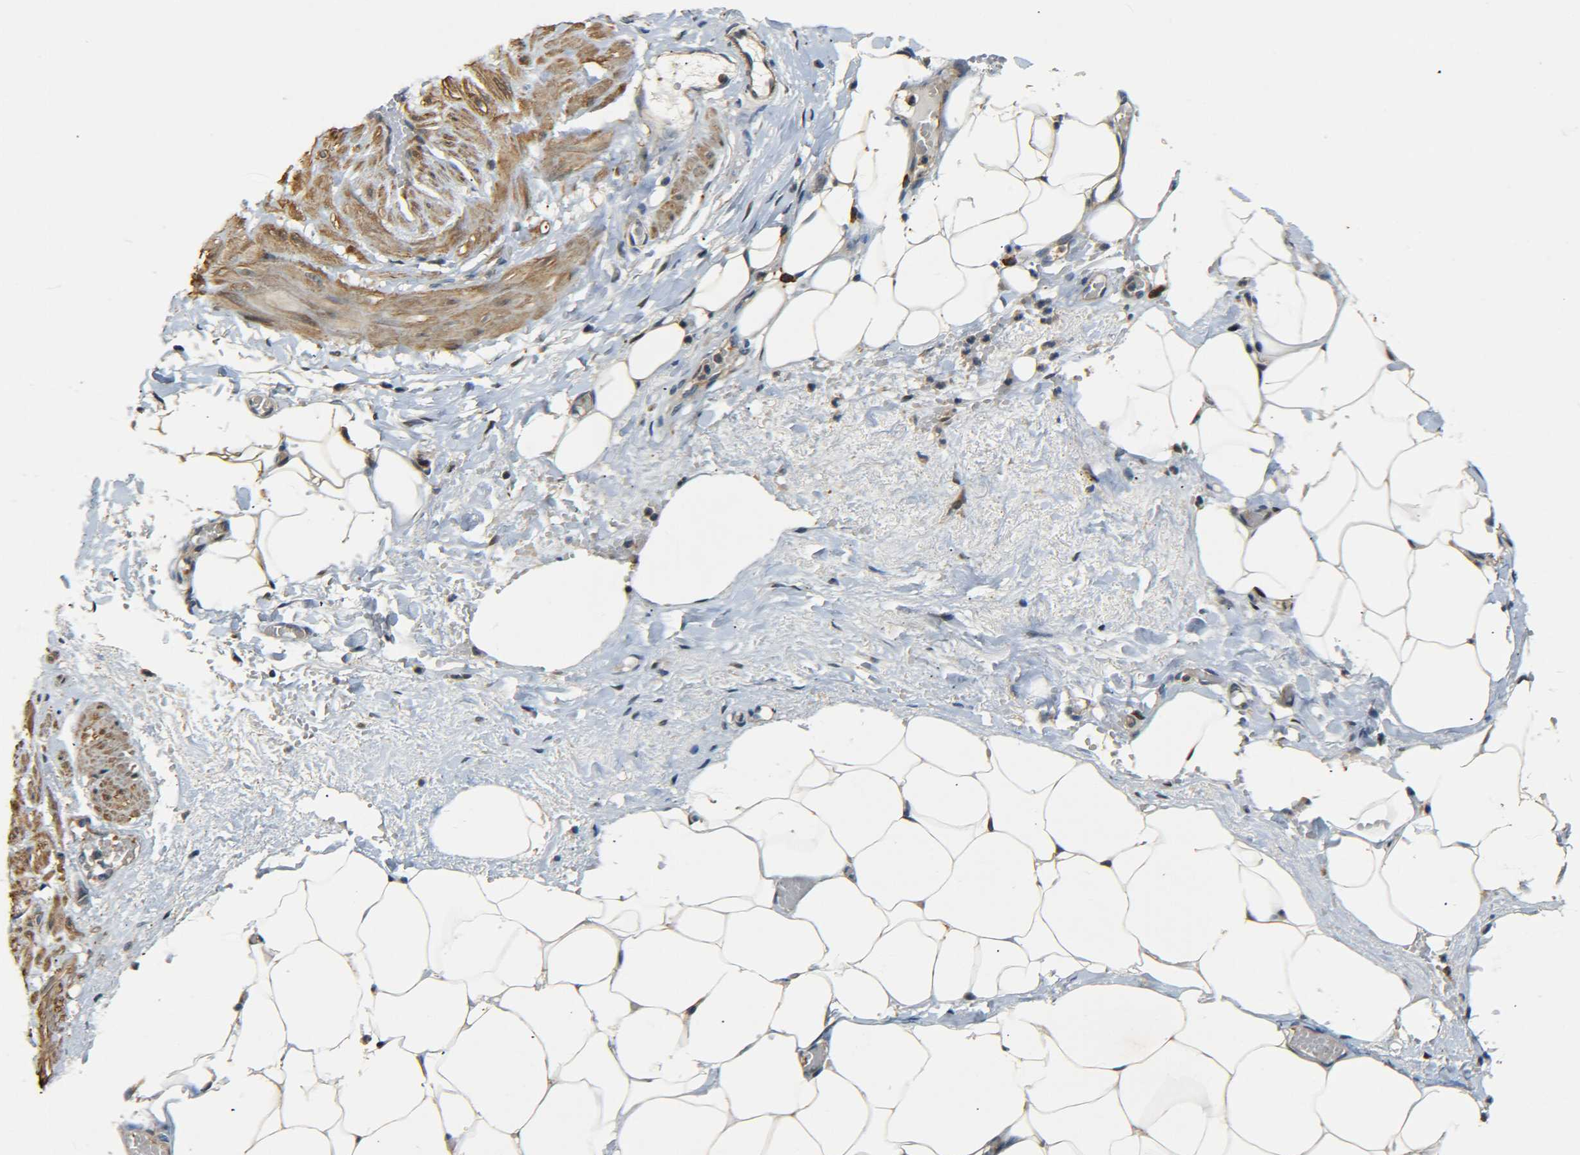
{"staining": {"intensity": "moderate", "quantity": "<25%", "location": "cytoplasmic/membranous"}, "tissue": "adipose tissue", "cell_type": "Adipocytes", "image_type": "normal", "snomed": [{"axis": "morphology", "description": "Normal tissue, NOS"}, {"axis": "topography", "description": "Soft tissue"}, {"axis": "topography", "description": "Vascular tissue"}], "caption": "Immunohistochemistry staining of unremarkable adipose tissue, which shows low levels of moderate cytoplasmic/membranous staining in approximately <25% of adipocytes indicating moderate cytoplasmic/membranous protein positivity. The staining was performed using DAB (3,3'-diaminobenzidine) (brown) for protein detection and nuclei were counterstained in hematoxylin (blue).", "gene": "MEIS1", "patient": {"sex": "female", "age": 35}}